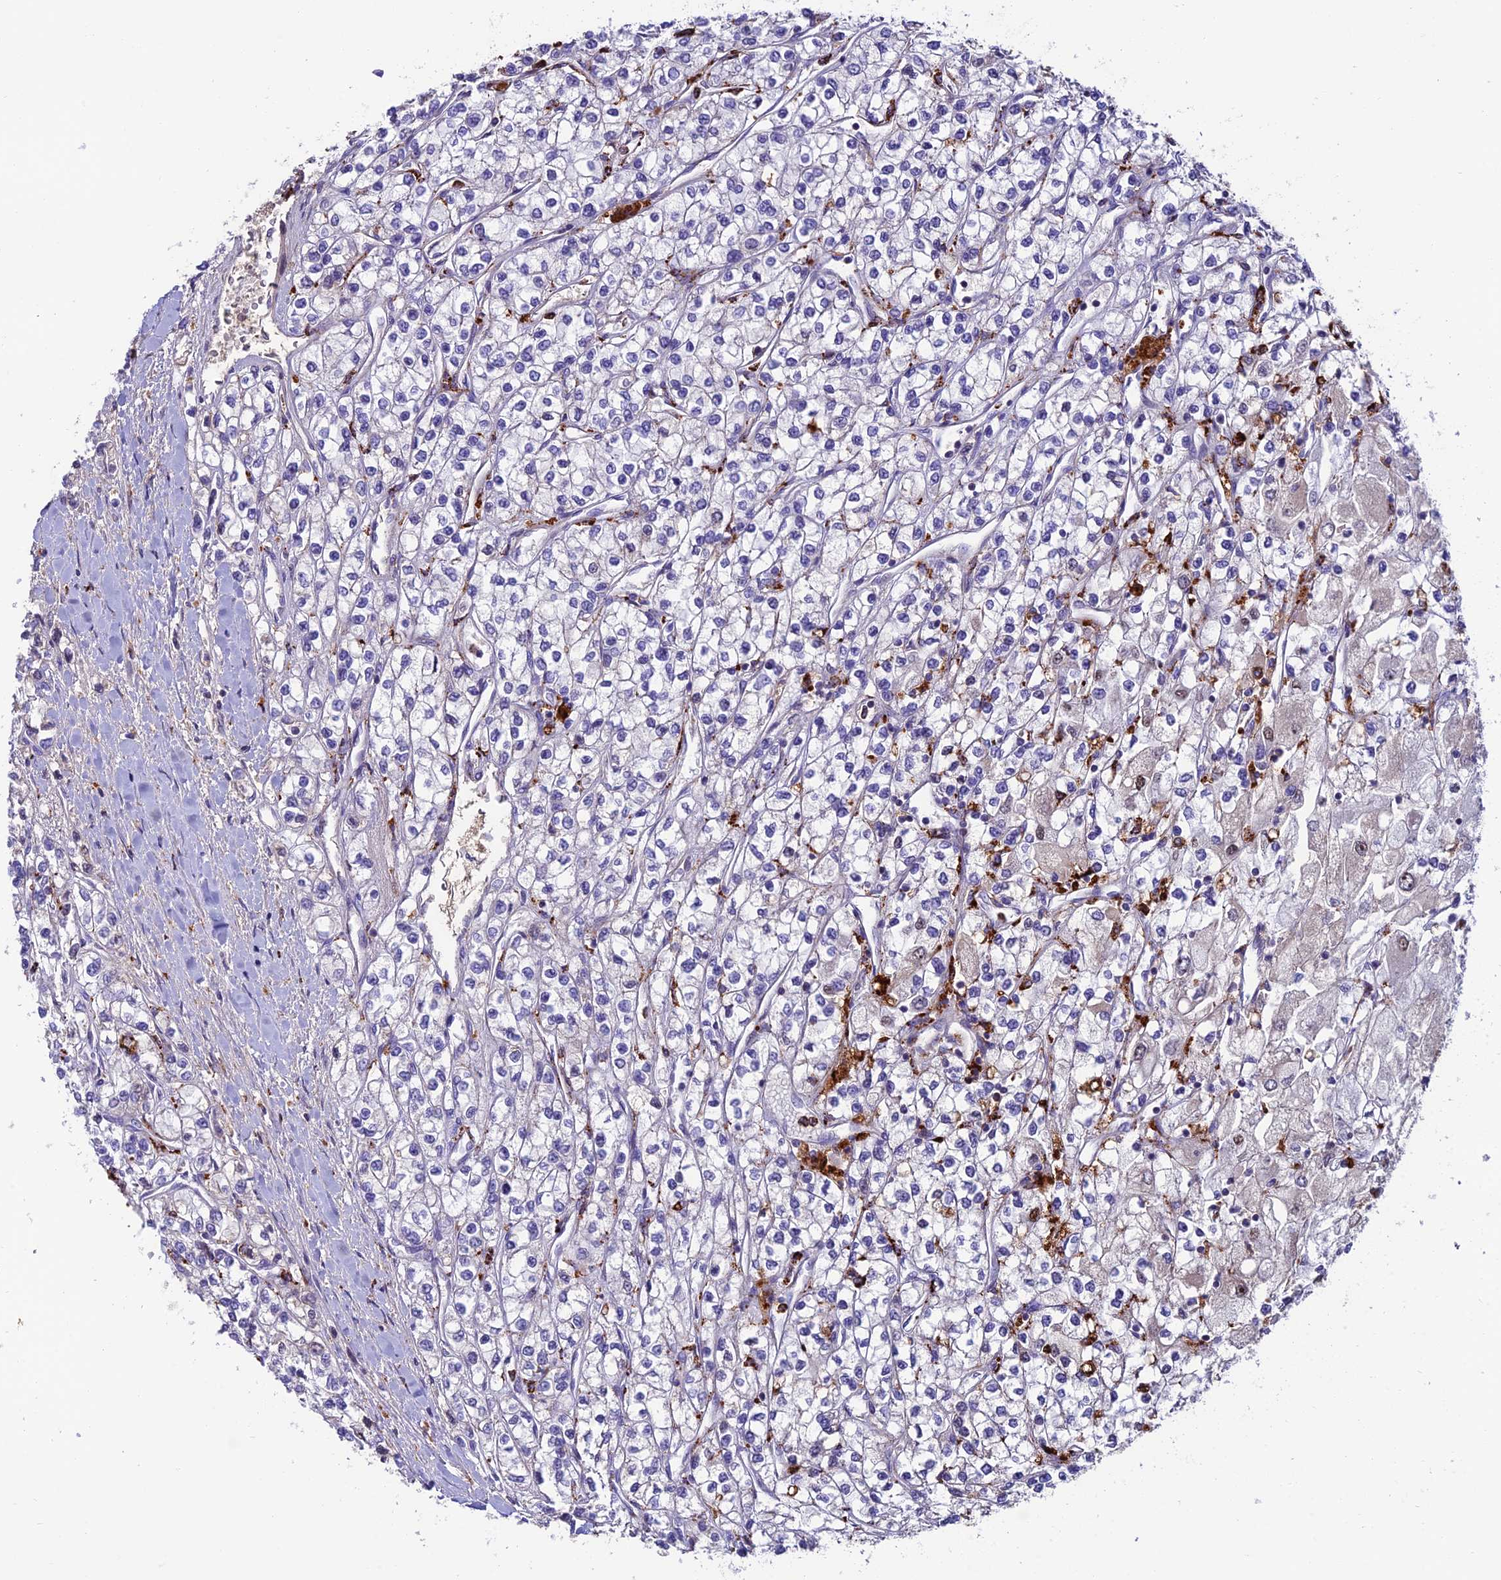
{"staining": {"intensity": "negative", "quantity": "none", "location": "none"}, "tissue": "renal cancer", "cell_type": "Tumor cells", "image_type": "cancer", "snomed": [{"axis": "morphology", "description": "Adenocarcinoma, NOS"}, {"axis": "topography", "description": "Kidney"}], "caption": "The immunohistochemistry (IHC) histopathology image has no significant staining in tumor cells of renal cancer tissue.", "gene": "ARHGEF18", "patient": {"sex": "male", "age": 80}}